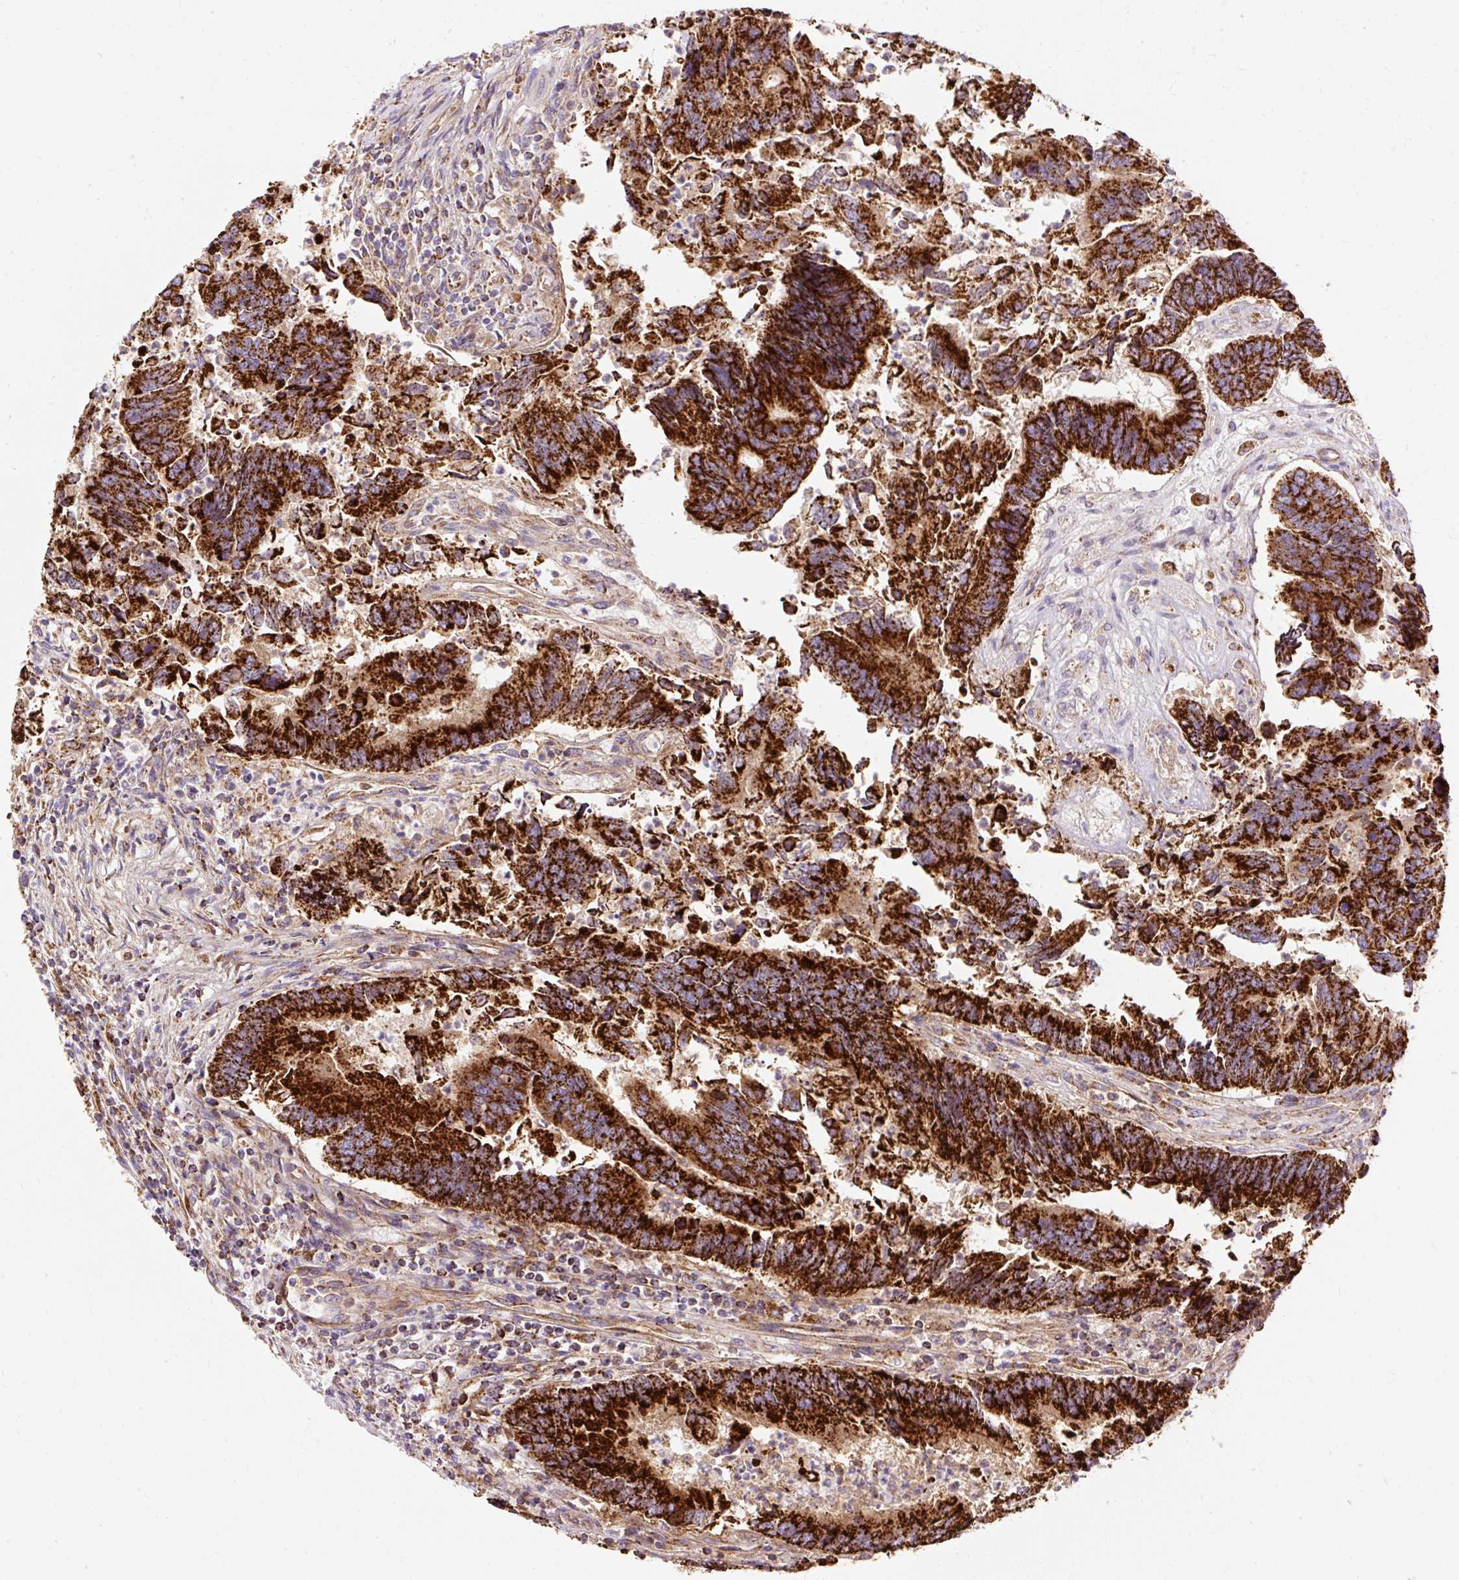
{"staining": {"intensity": "strong", "quantity": ">75%", "location": "cytoplasmic/membranous"}, "tissue": "colorectal cancer", "cell_type": "Tumor cells", "image_type": "cancer", "snomed": [{"axis": "morphology", "description": "Adenocarcinoma, NOS"}, {"axis": "topography", "description": "Colon"}], "caption": "Human colorectal adenocarcinoma stained with a protein marker displays strong staining in tumor cells.", "gene": "CEP290", "patient": {"sex": "female", "age": 67}}